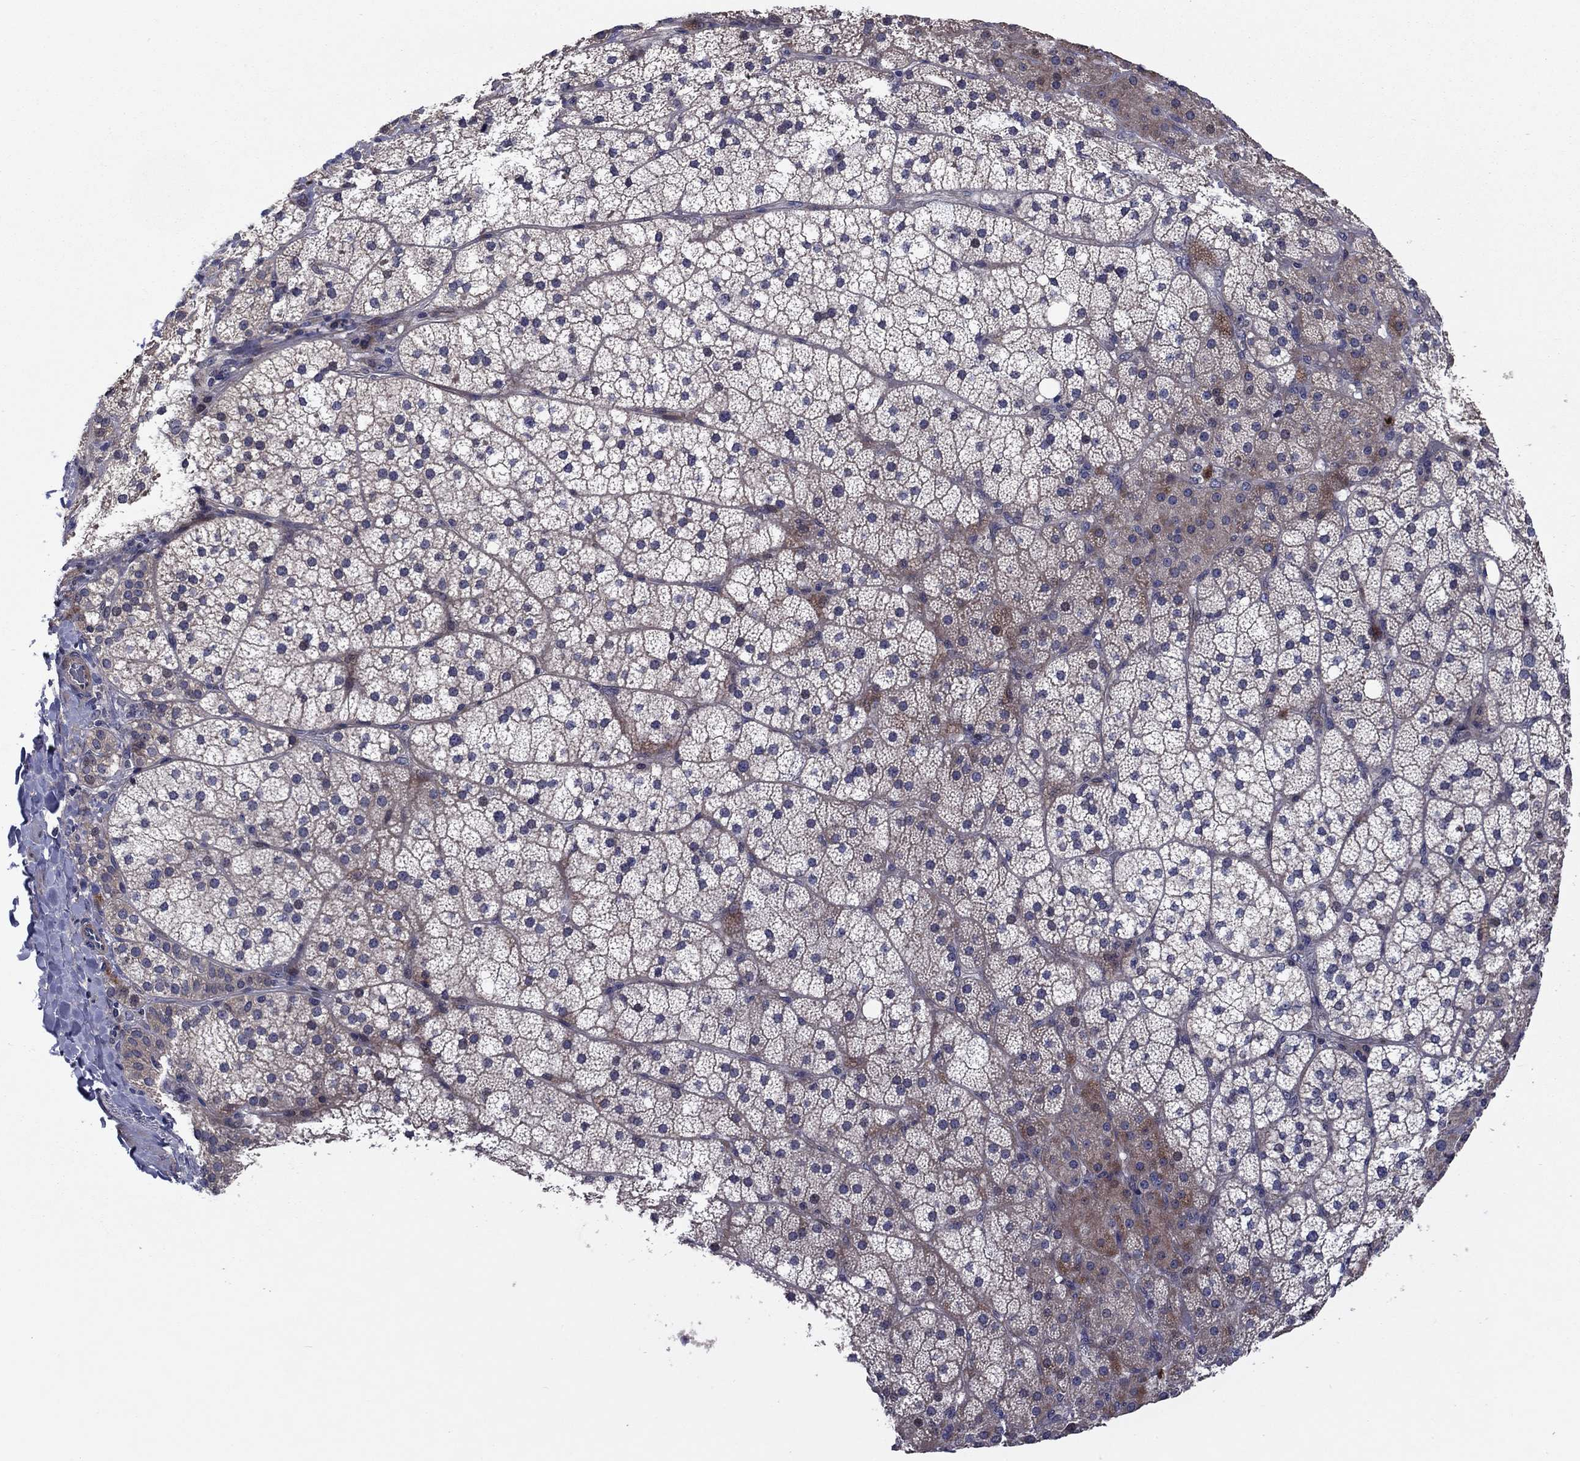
{"staining": {"intensity": "moderate", "quantity": "25%-75%", "location": "cytoplasmic/membranous"}, "tissue": "adrenal gland", "cell_type": "Glandular cells", "image_type": "normal", "snomed": [{"axis": "morphology", "description": "Normal tissue, NOS"}, {"axis": "topography", "description": "Adrenal gland"}], "caption": "Immunohistochemistry (DAB (3,3'-diaminobenzidine)) staining of benign adrenal gland demonstrates moderate cytoplasmic/membranous protein positivity in about 25%-75% of glandular cells. (brown staining indicates protein expression, while blue staining denotes nuclei).", "gene": "MSRB1", "patient": {"sex": "male", "age": 53}}